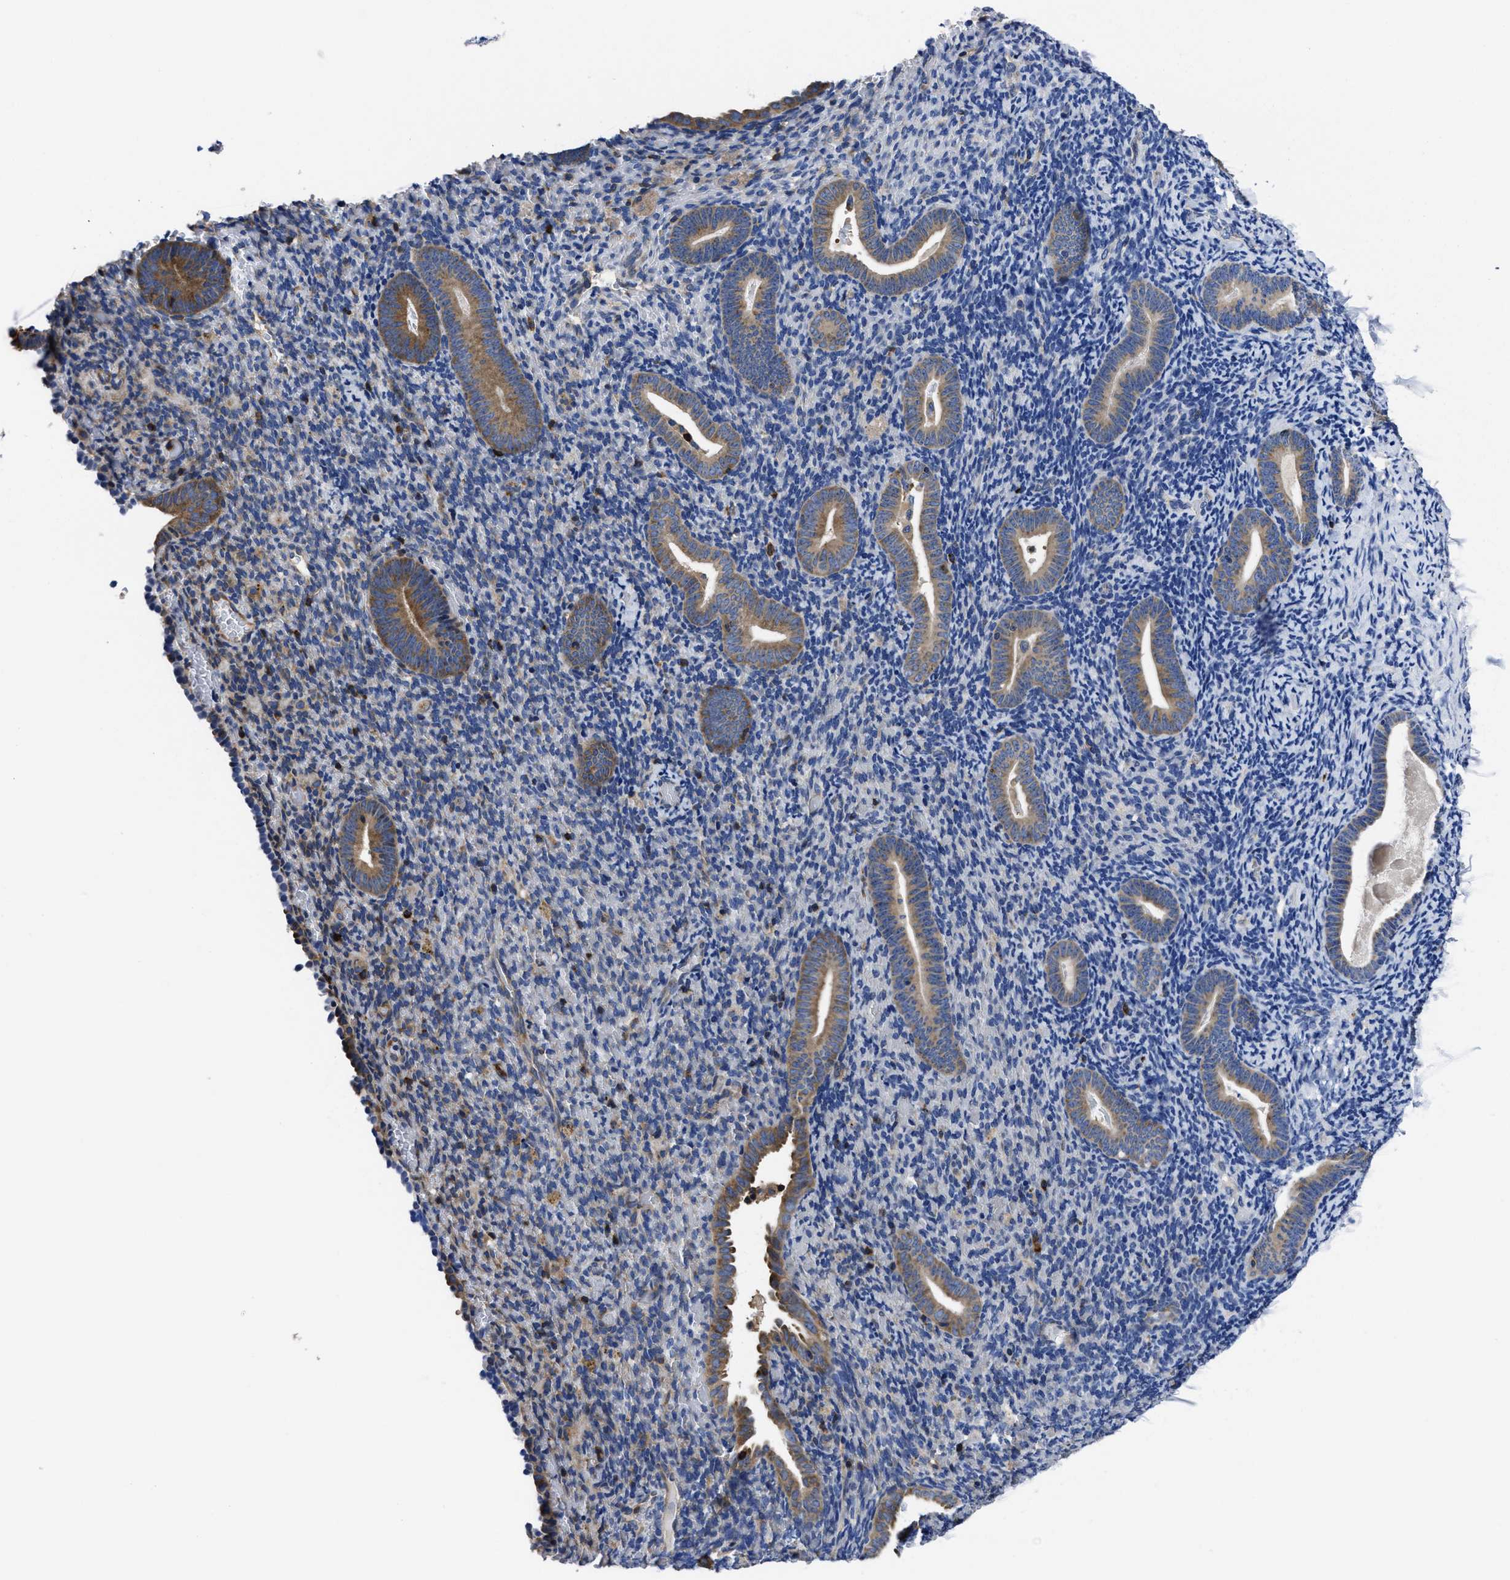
{"staining": {"intensity": "moderate", "quantity": "<25%", "location": "cytoplasmic/membranous"}, "tissue": "endometrium", "cell_type": "Cells in endometrial stroma", "image_type": "normal", "snomed": [{"axis": "morphology", "description": "Normal tissue, NOS"}, {"axis": "topography", "description": "Endometrium"}], "caption": "The immunohistochemical stain shows moderate cytoplasmic/membranous positivity in cells in endometrial stroma of normal endometrium. The staining was performed using DAB, with brown indicating positive protein expression. Nuclei are stained blue with hematoxylin.", "gene": "YARS1", "patient": {"sex": "female", "age": 51}}